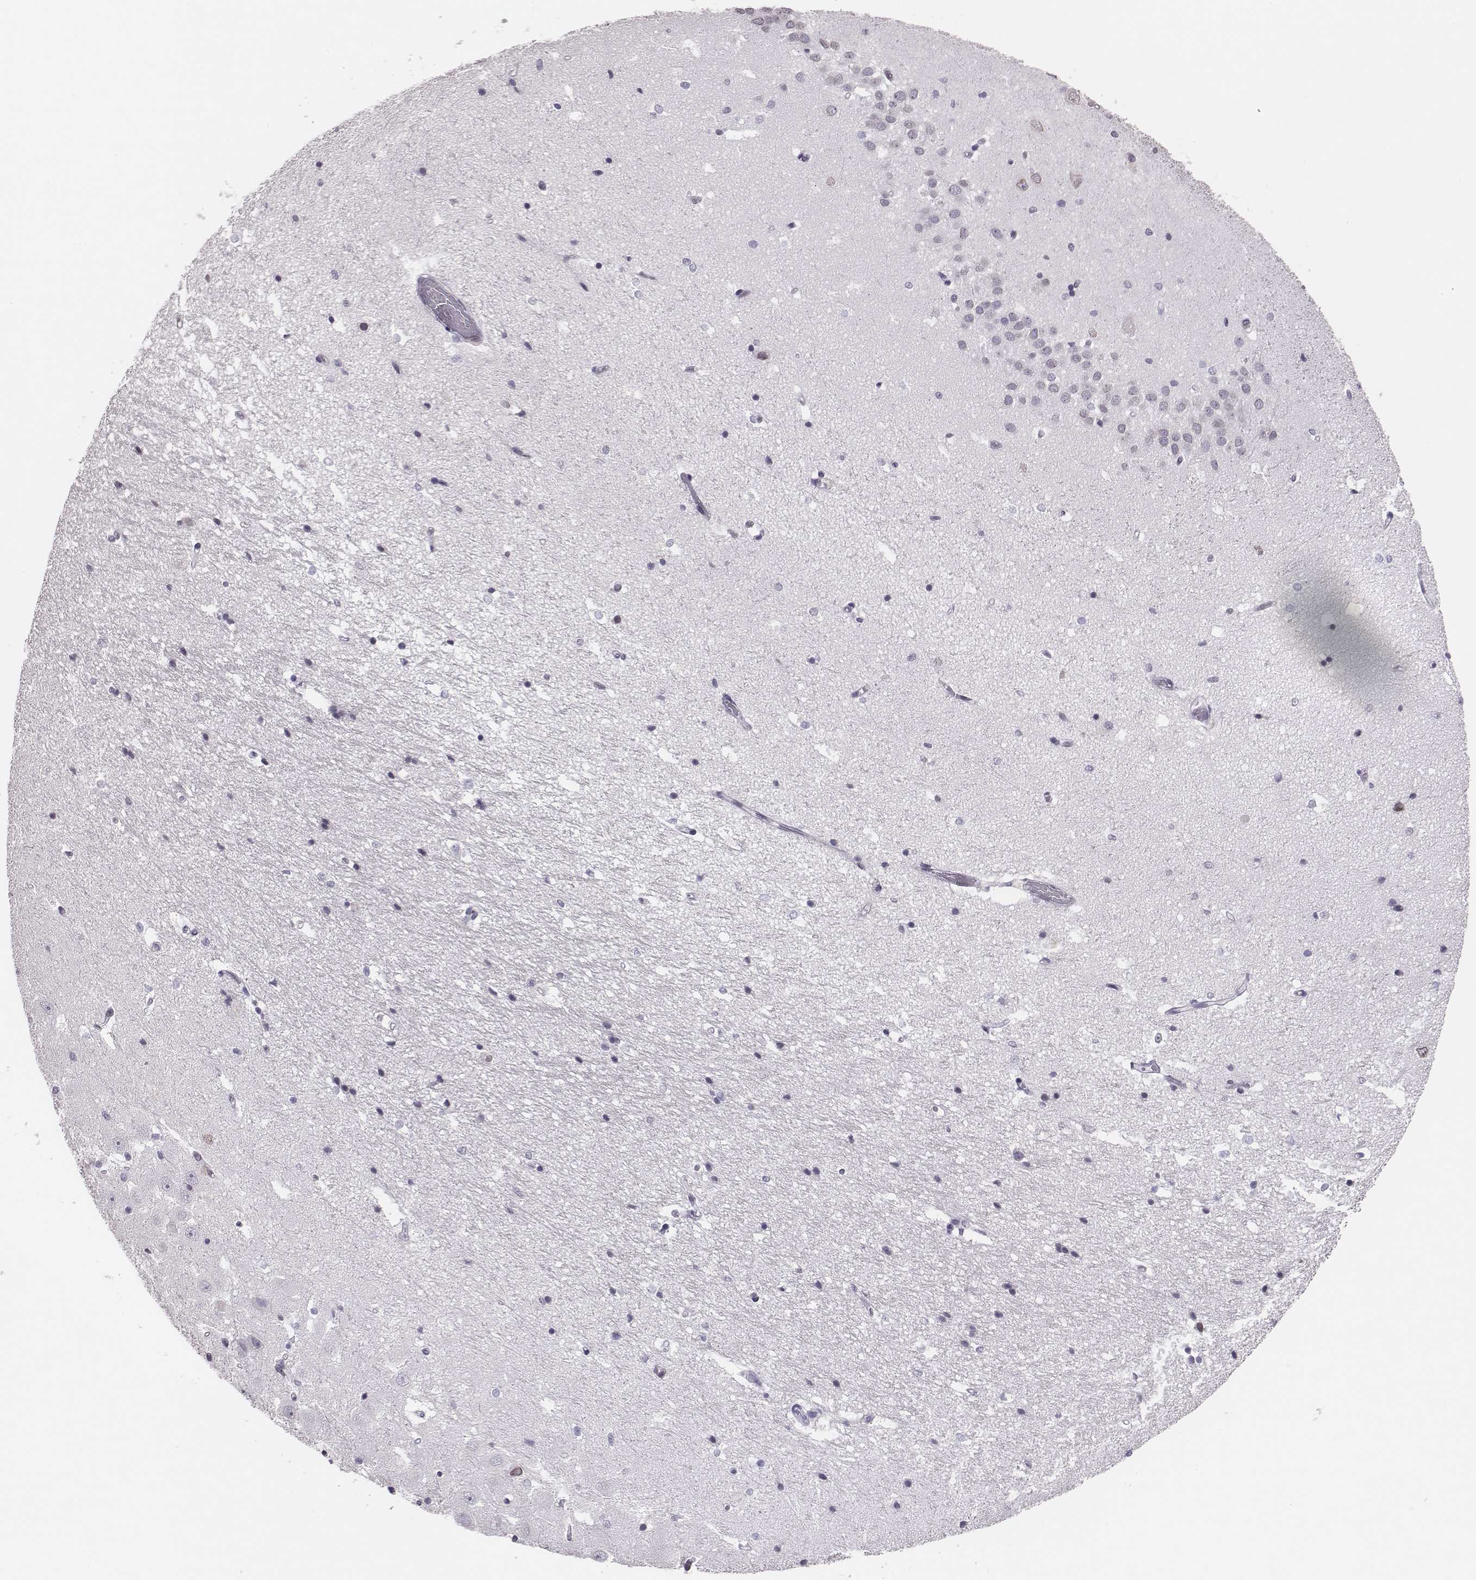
{"staining": {"intensity": "negative", "quantity": "none", "location": "none"}, "tissue": "hippocampus", "cell_type": "Glial cells", "image_type": "normal", "snomed": [{"axis": "morphology", "description": "Normal tissue, NOS"}, {"axis": "topography", "description": "Hippocampus"}], "caption": "Immunohistochemical staining of benign human hippocampus exhibits no significant staining in glial cells. Nuclei are stained in blue.", "gene": "H1", "patient": {"sex": "male", "age": 44}}